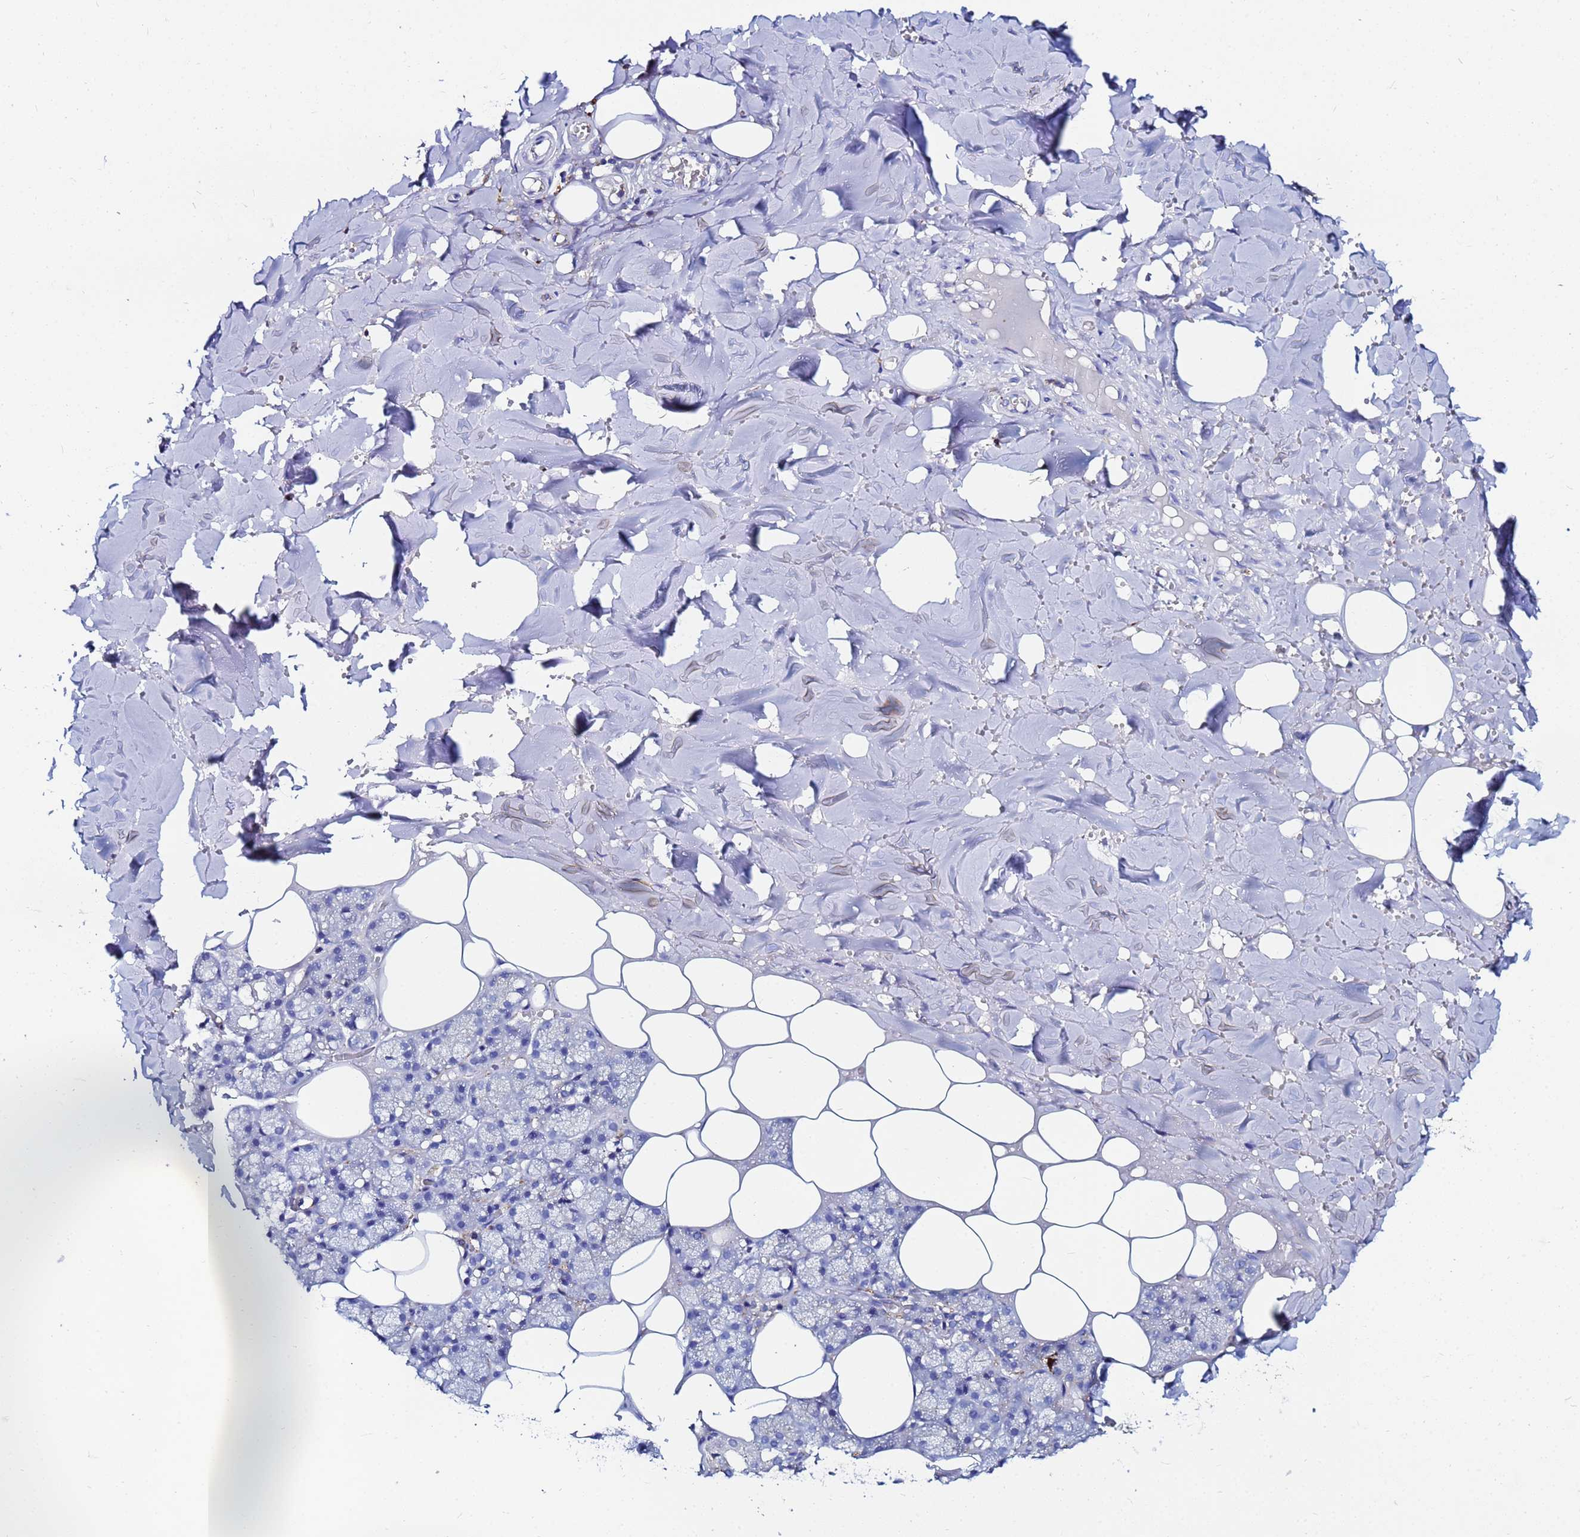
{"staining": {"intensity": "negative", "quantity": "none", "location": "none"}, "tissue": "salivary gland", "cell_type": "Glandular cells", "image_type": "normal", "snomed": [{"axis": "morphology", "description": "Normal tissue, NOS"}, {"axis": "topography", "description": "Salivary gland"}], "caption": "Image shows no protein staining in glandular cells of normal salivary gland.", "gene": "BASP1", "patient": {"sex": "male", "age": 62}}